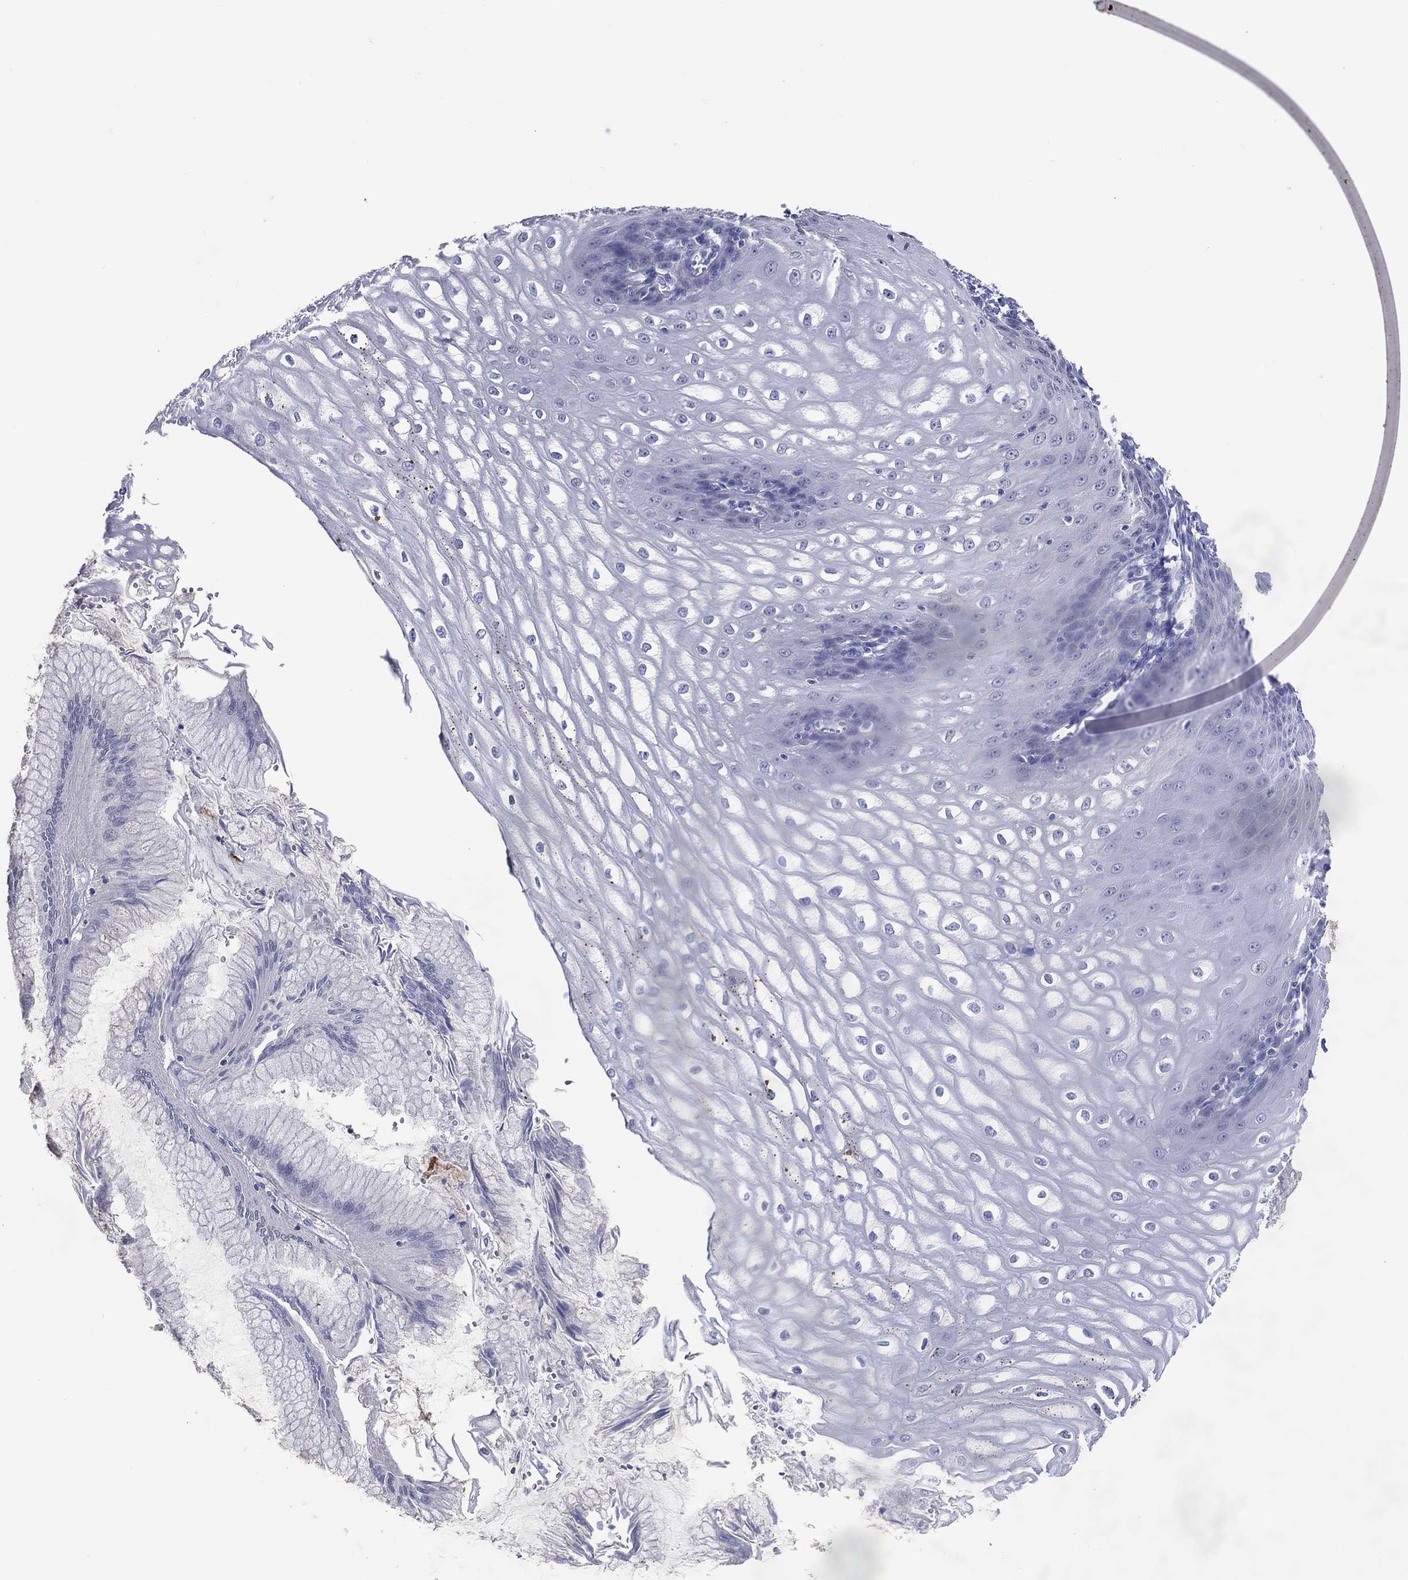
{"staining": {"intensity": "negative", "quantity": "none", "location": "none"}, "tissue": "esophagus", "cell_type": "Squamous epithelial cells", "image_type": "normal", "snomed": [{"axis": "morphology", "description": "Normal tissue, NOS"}, {"axis": "topography", "description": "Esophagus"}], "caption": "Immunohistochemical staining of normal human esophagus exhibits no significant expression in squamous epithelial cells. (Immunohistochemistry (ihc), brightfield microscopy, high magnification).", "gene": "DNAH6", "patient": {"sex": "male", "age": 58}}